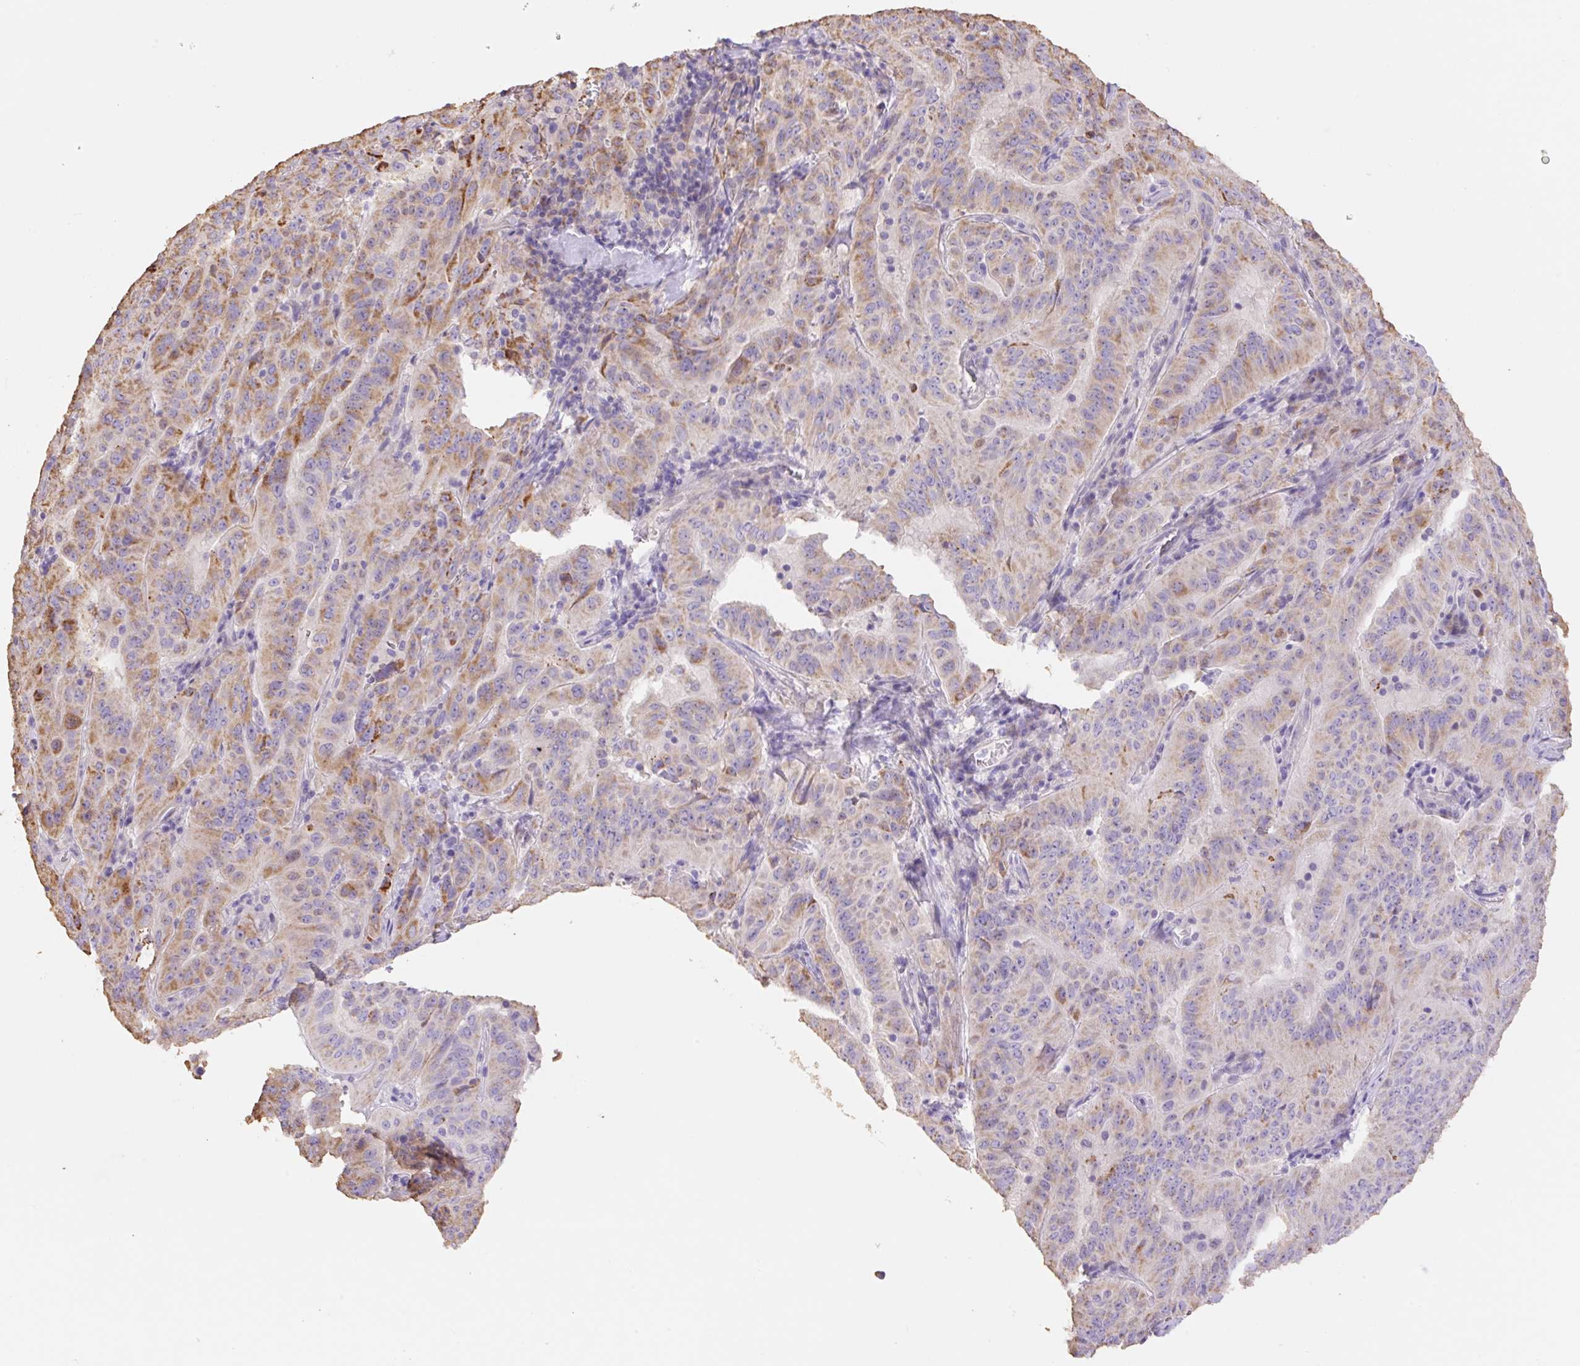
{"staining": {"intensity": "moderate", "quantity": "25%-75%", "location": "cytoplasmic/membranous"}, "tissue": "pancreatic cancer", "cell_type": "Tumor cells", "image_type": "cancer", "snomed": [{"axis": "morphology", "description": "Adenocarcinoma, NOS"}, {"axis": "topography", "description": "Pancreas"}], "caption": "High-magnification brightfield microscopy of pancreatic cancer stained with DAB (brown) and counterstained with hematoxylin (blue). tumor cells exhibit moderate cytoplasmic/membranous expression is appreciated in about25%-75% of cells.", "gene": "COPZ2", "patient": {"sex": "male", "age": 63}}